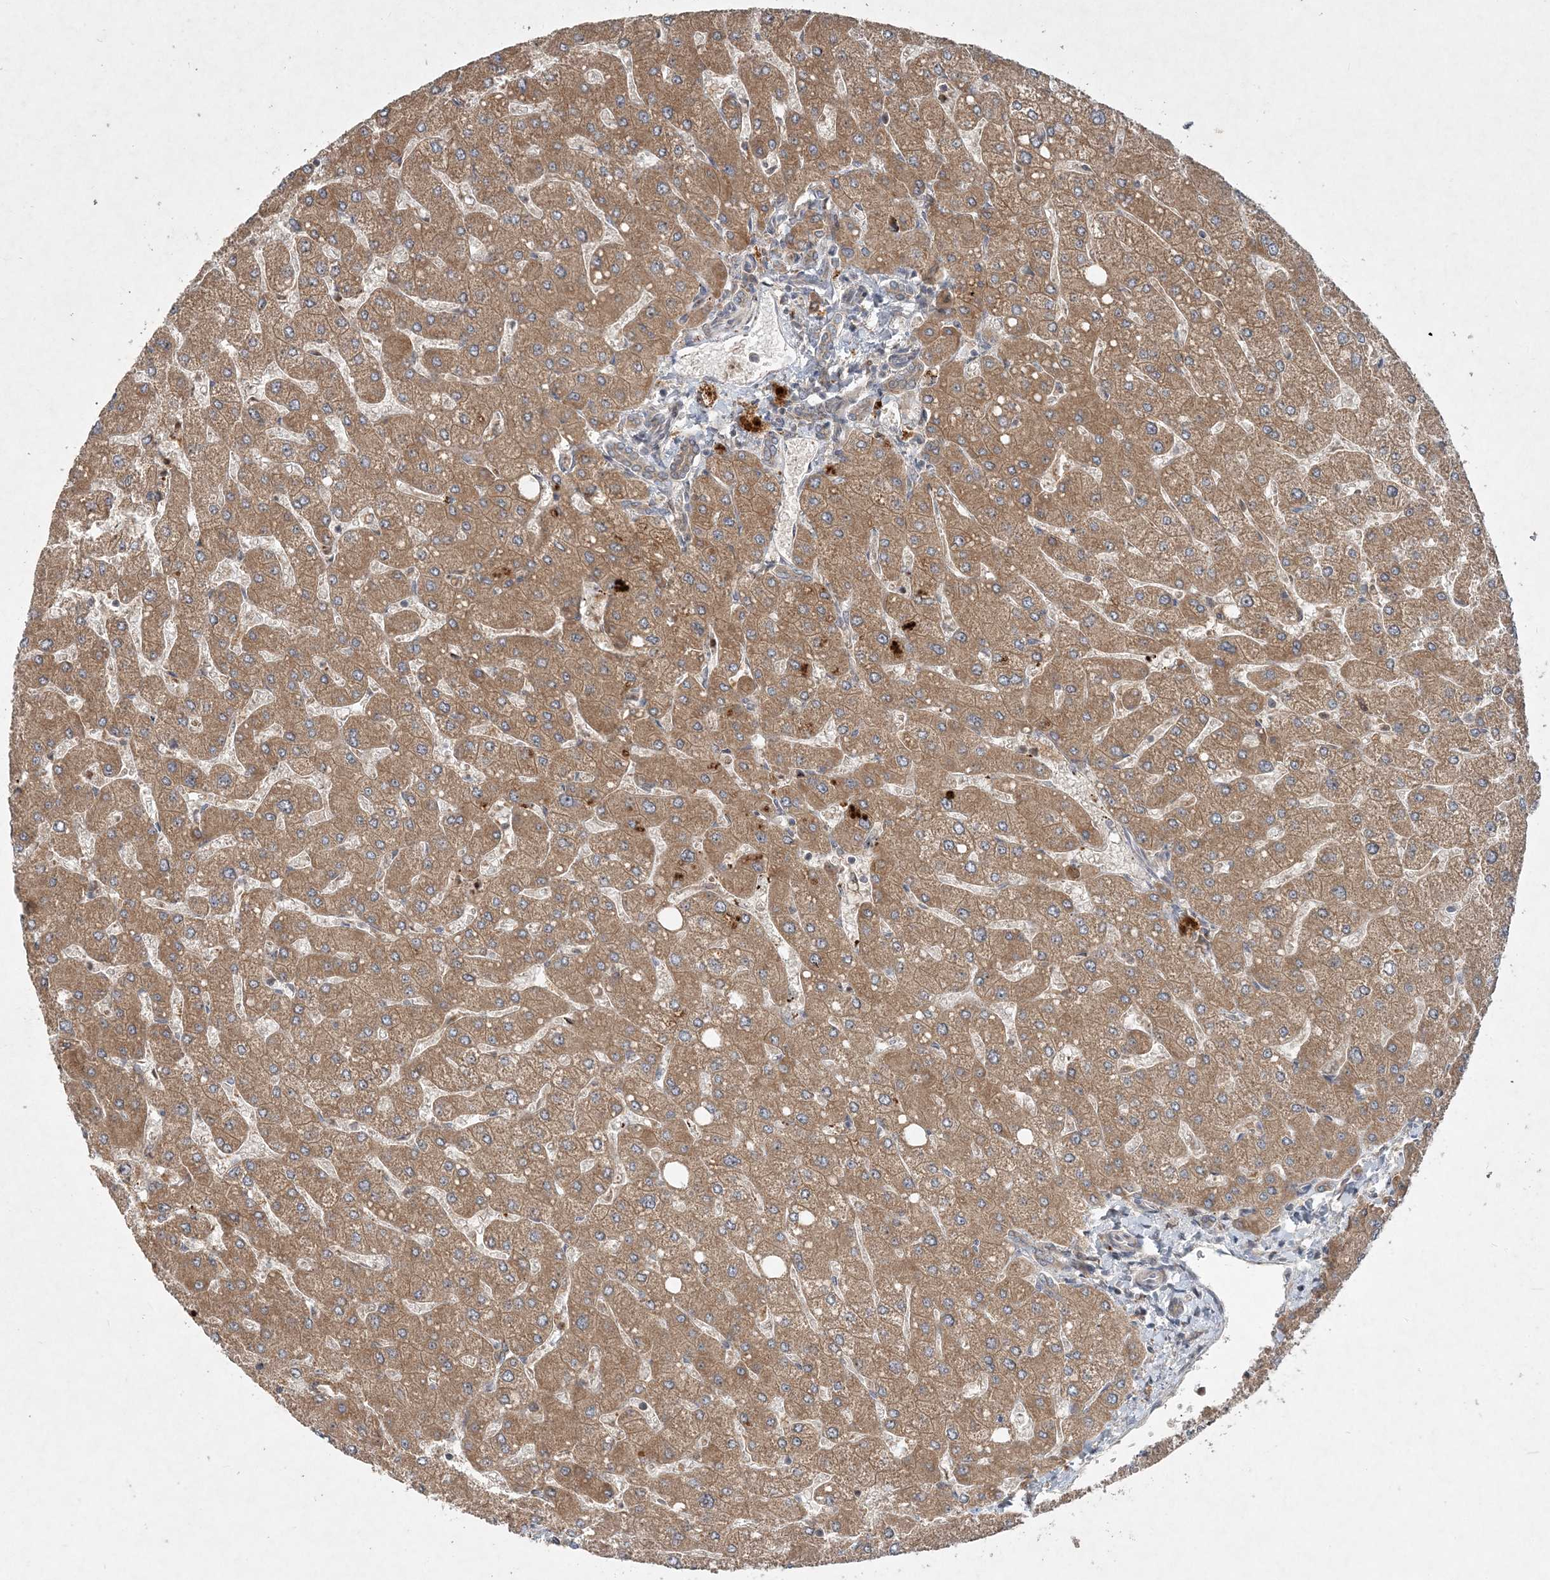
{"staining": {"intensity": "weak", "quantity": ">75%", "location": "cytoplasmic/membranous"}, "tissue": "liver", "cell_type": "Cholangiocytes", "image_type": "normal", "snomed": [{"axis": "morphology", "description": "Normal tissue, NOS"}, {"axis": "topography", "description": "Liver"}], "caption": "Unremarkable liver shows weak cytoplasmic/membranous expression in approximately >75% of cholangiocytes.", "gene": "UBR3", "patient": {"sex": "male", "age": 55}}